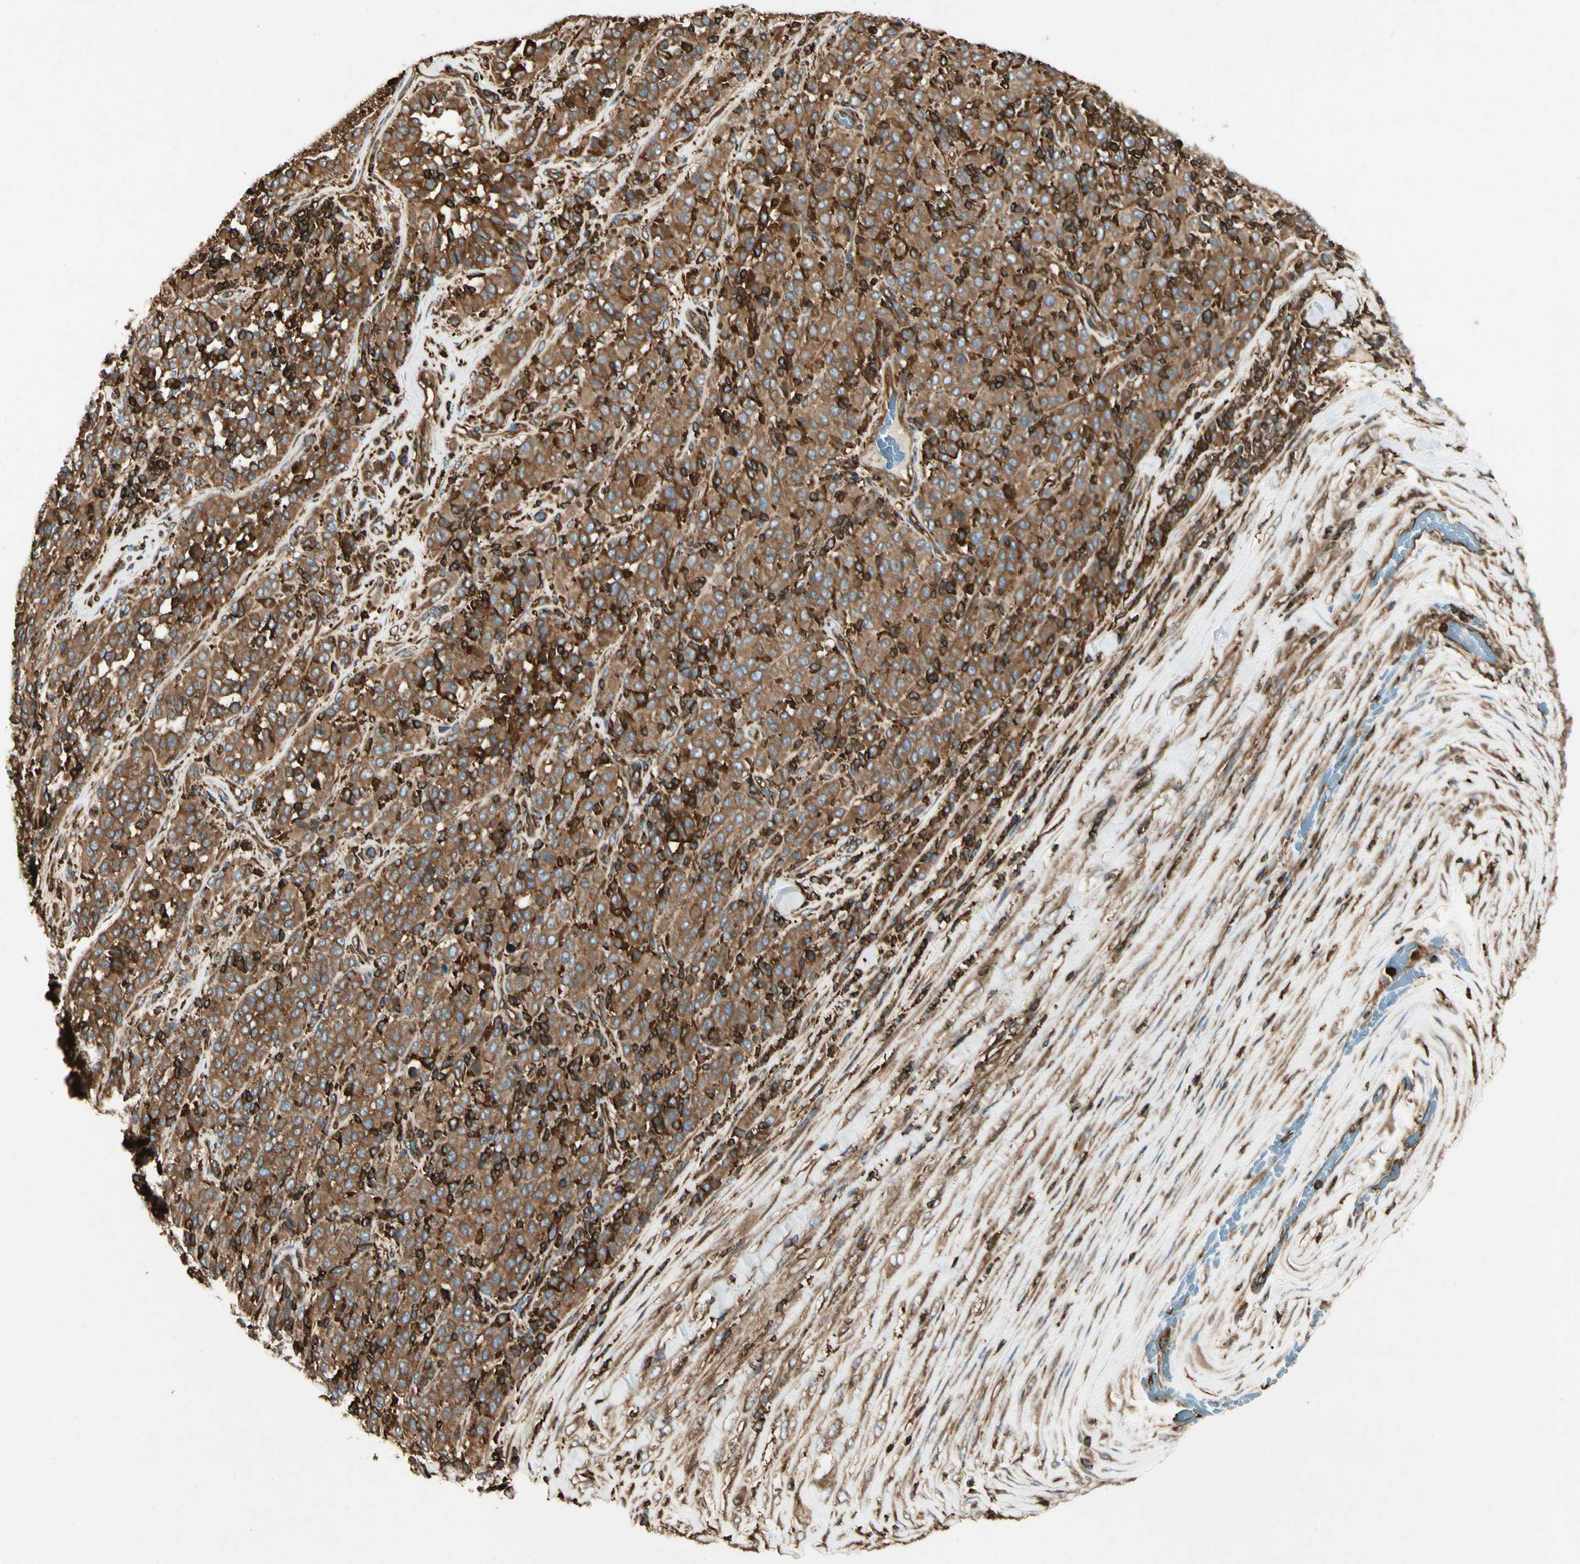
{"staining": {"intensity": "moderate", "quantity": ">75%", "location": "cytoplasmic/membranous"}, "tissue": "melanoma", "cell_type": "Tumor cells", "image_type": "cancer", "snomed": [{"axis": "morphology", "description": "Malignant melanoma, Metastatic site"}, {"axis": "topography", "description": "Pancreas"}], "caption": "The image displays immunohistochemical staining of melanoma. There is moderate cytoplasmic/membranous expression is identified in approximately >75% of tumor cells. The staining was performed using DAB (3,3'-diaminobenzidine), with brown indicating positive protein expression. Nuclei are stained blue with hematoxylin.", "gene": "ARPC2", "patient": {"sex": "female", "age": 30}}